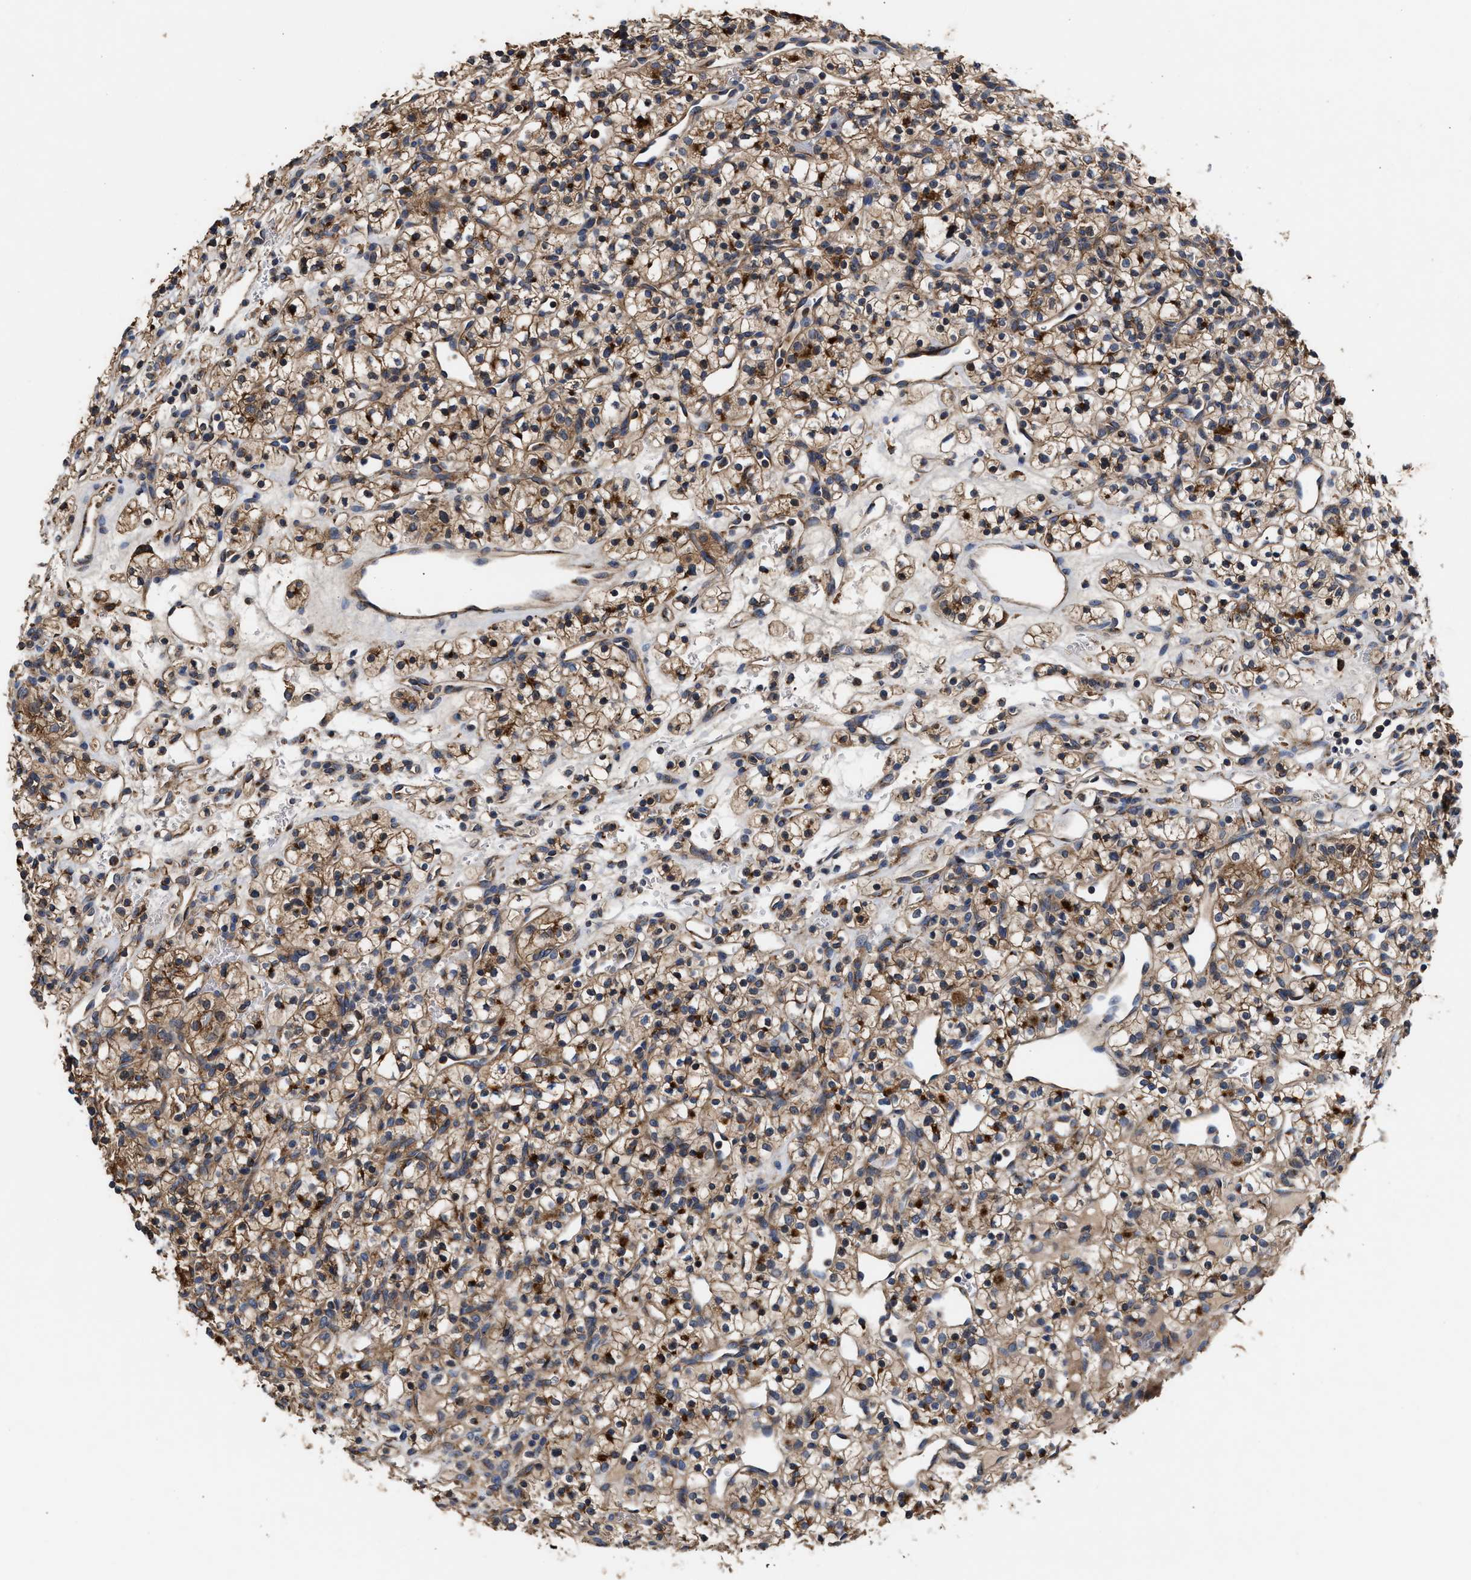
{"staining": {"intensity": "moderate", "quantity": ">75%", "location": "cytoplasmic/membranous"}, "tissue": "renal cancer", "cell_type": "Tumor cells", "image_type": "cancer", "snomed": [{"axis": "morphology", "description": "Adenocarcinoma, NOS"}, {"axis": "topography", "description": "Kidney"}], "caption": "Immunohistochemical staining of renal adenocarcinoma demonstrates medium levels of moderate cytoplasmic/membranous protein positivity in about >75% of tumor cells. The staining was performed using DAB (3,3'-diaminobenzidine), with brown indicating positive protein expression. Nuclei are stained blue with hematoxylin.", "gene": "KLB", "patient": {"sex": "female", "age": 57}}